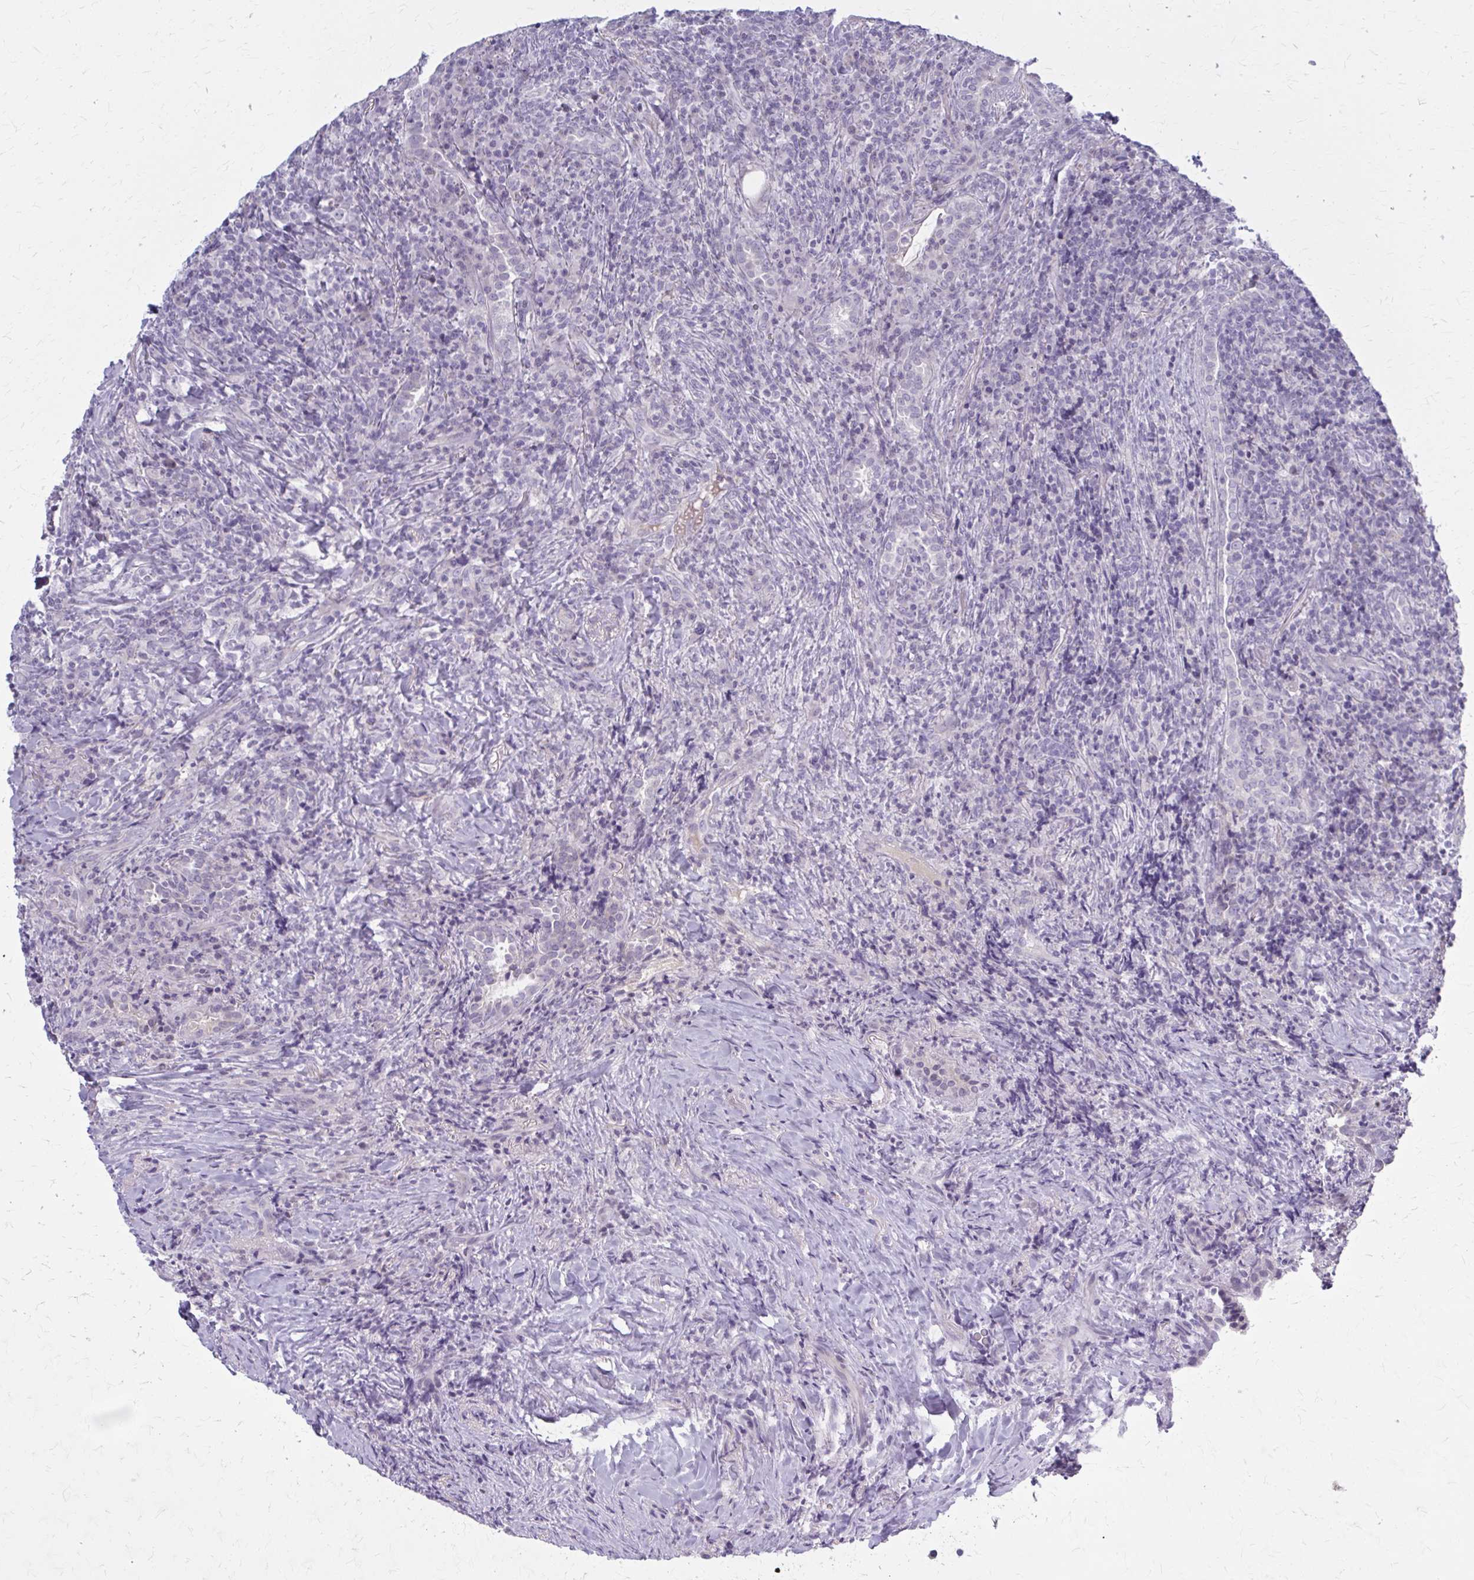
{"staining": {"intensity": "negative", "quantity": "none", "location": "none"}, "tissue": "lymphoma", "cell_type": "Tumor cells", "image_type": "cancer", "snomed": [{"axis": "morphology", "description": "Hodgkin's disease, NOS"}, {"axis": "topography", "description": "Lung"}], "caption": "The immunohistochemistry (IHC) histopathology image has no significant staining in tumor cells of Hodgkin's disease tissue.", "gene": "SERPIND1", "patient": {"sex": "male", "age": 17}}